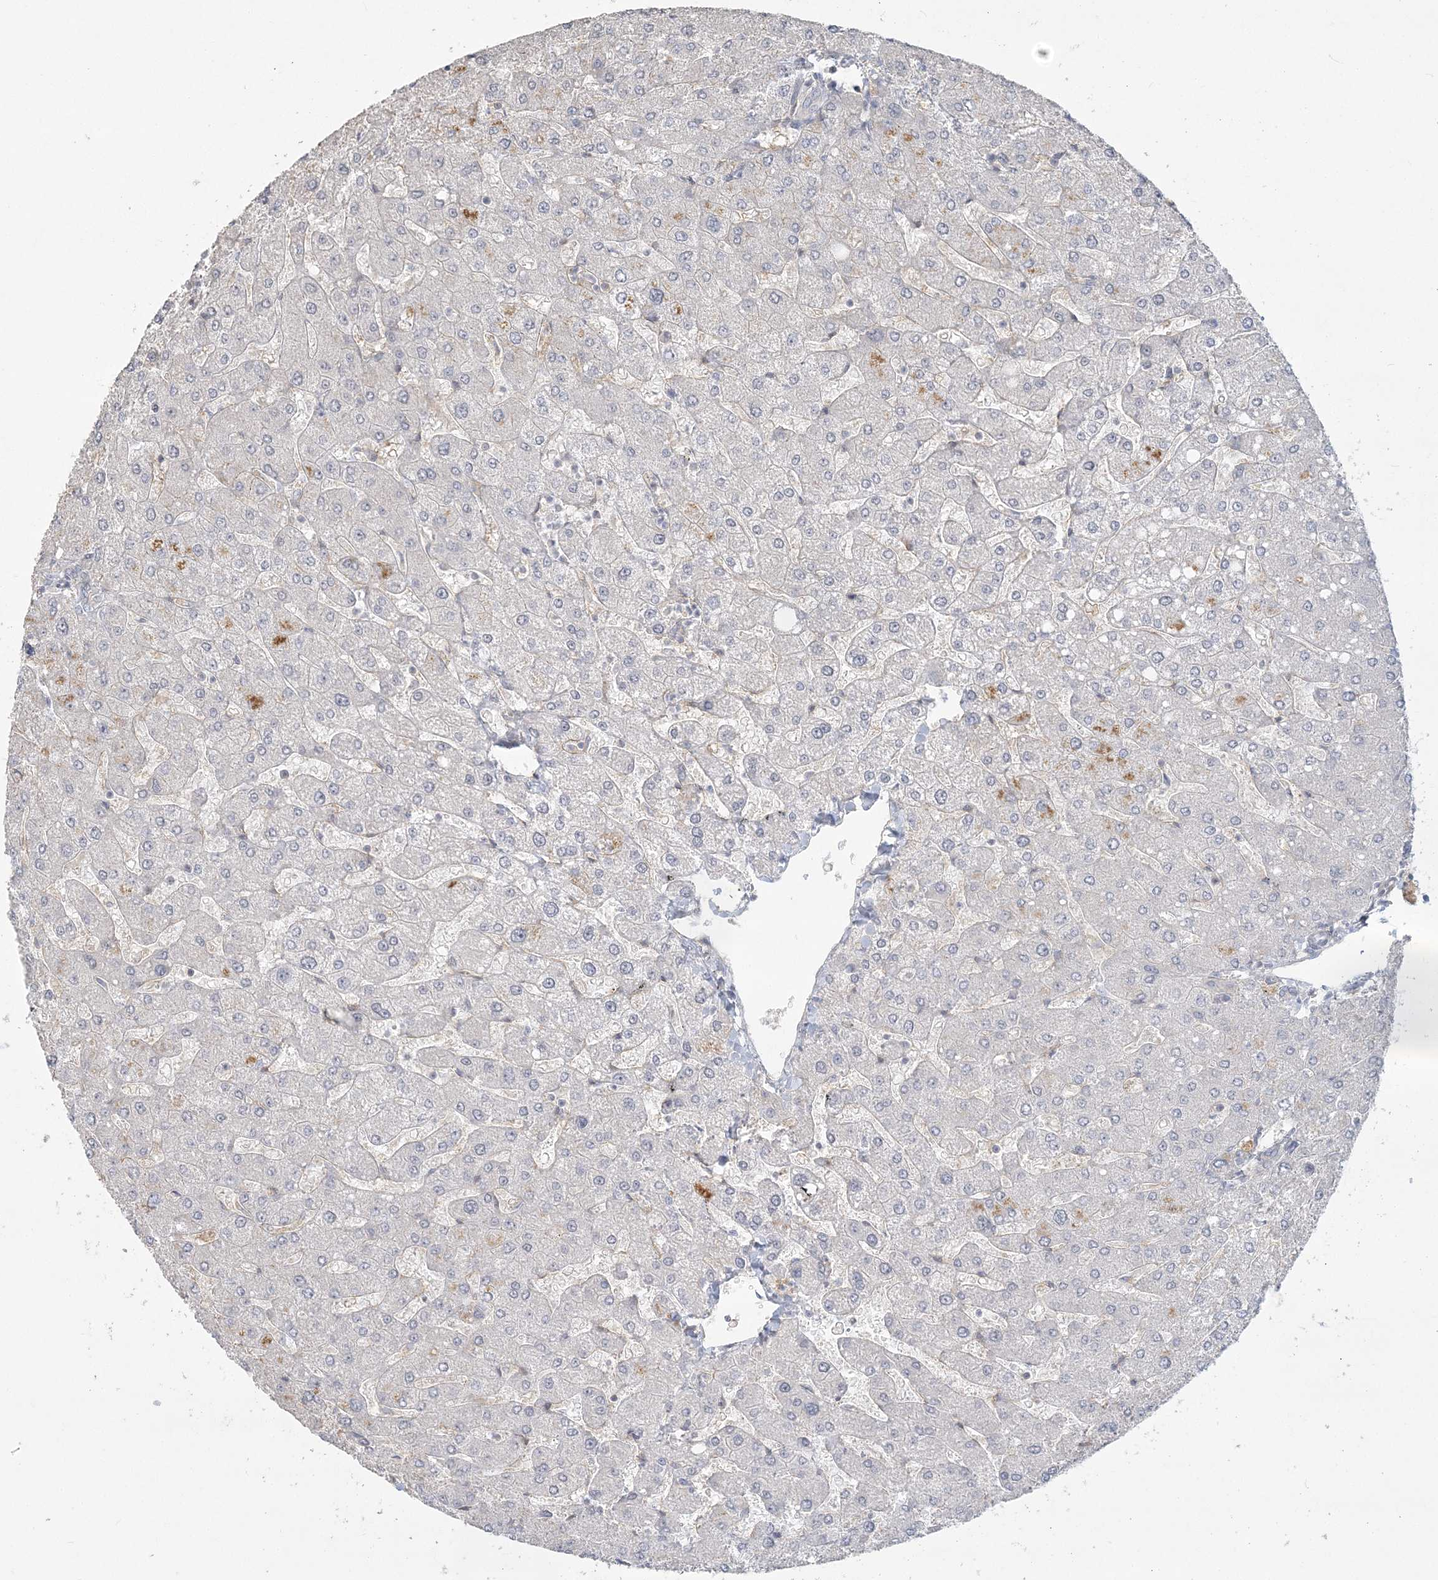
{"staining": {"intensity": "weak", "quantity": "<25%", "location": "cytoplasmic/membranous"}, "tissue": "liver", "cell_type": "Cholangiocytes", "image_type": "normal", "snomed": [{"axis": "morphology", "description": "Normal tissue, NOS"}, {"axis": "topography", "description": "Liver"}], "caption": "IHC micrograph of unremarkable liver: liver stained with DAB (3,3'-diaminobenzidine) exhibits no significant protein positivity in cholangiocytes.", "gene": "ANKS1A", "patient": {"sex": "male", "age": 55}}